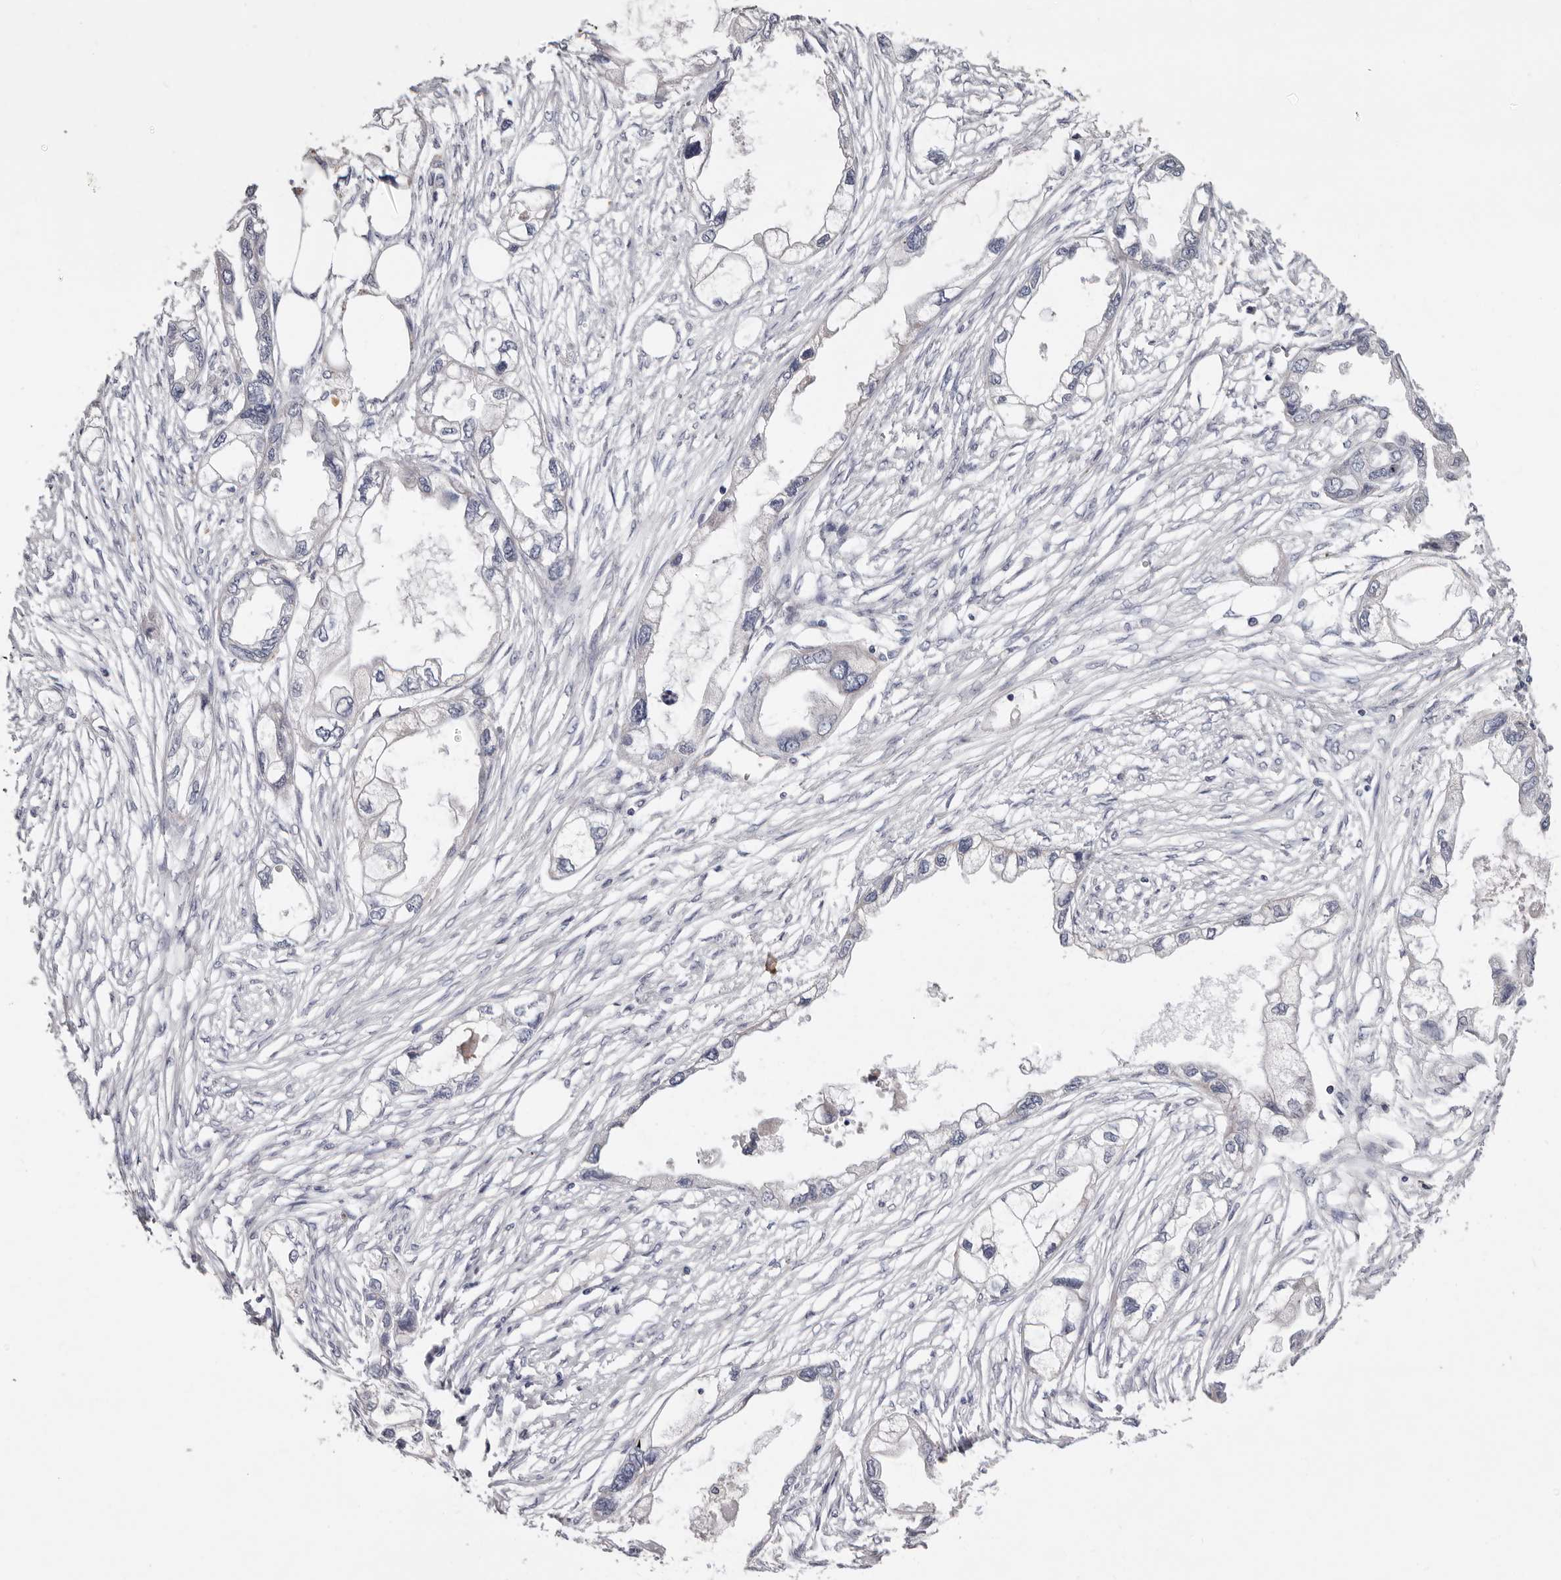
{"staining": {"intensity": "negative", "quantity": "none", "location": "none"}, "tissue": "endometrial cancer", "cell_type": "Tumor cells", "image_type": "cancer", "snomed": [{"axis": "morphology", "description": "Adenocarcinoma, NOS"}, {"axis": "morphology", "description": "Adenocarcinoma, metastatic, NOS"}, {"axis": "topography", "description": "Adipose tissue"}, {"axis": "topography", "description": "Endometrium"}], "caption": "High power microscopy micrograph of an immunohistochemistry (IHC) image of endometrial adenocarcinoma, revealing no significant expression in tumor cells. (Brightfield microscopy of DAB (3,3'-diaminobenzidine) immunohistochemistry at high magnification).", "gene": "SPTA1", "patient": {"sex": "female", "age": 67}}